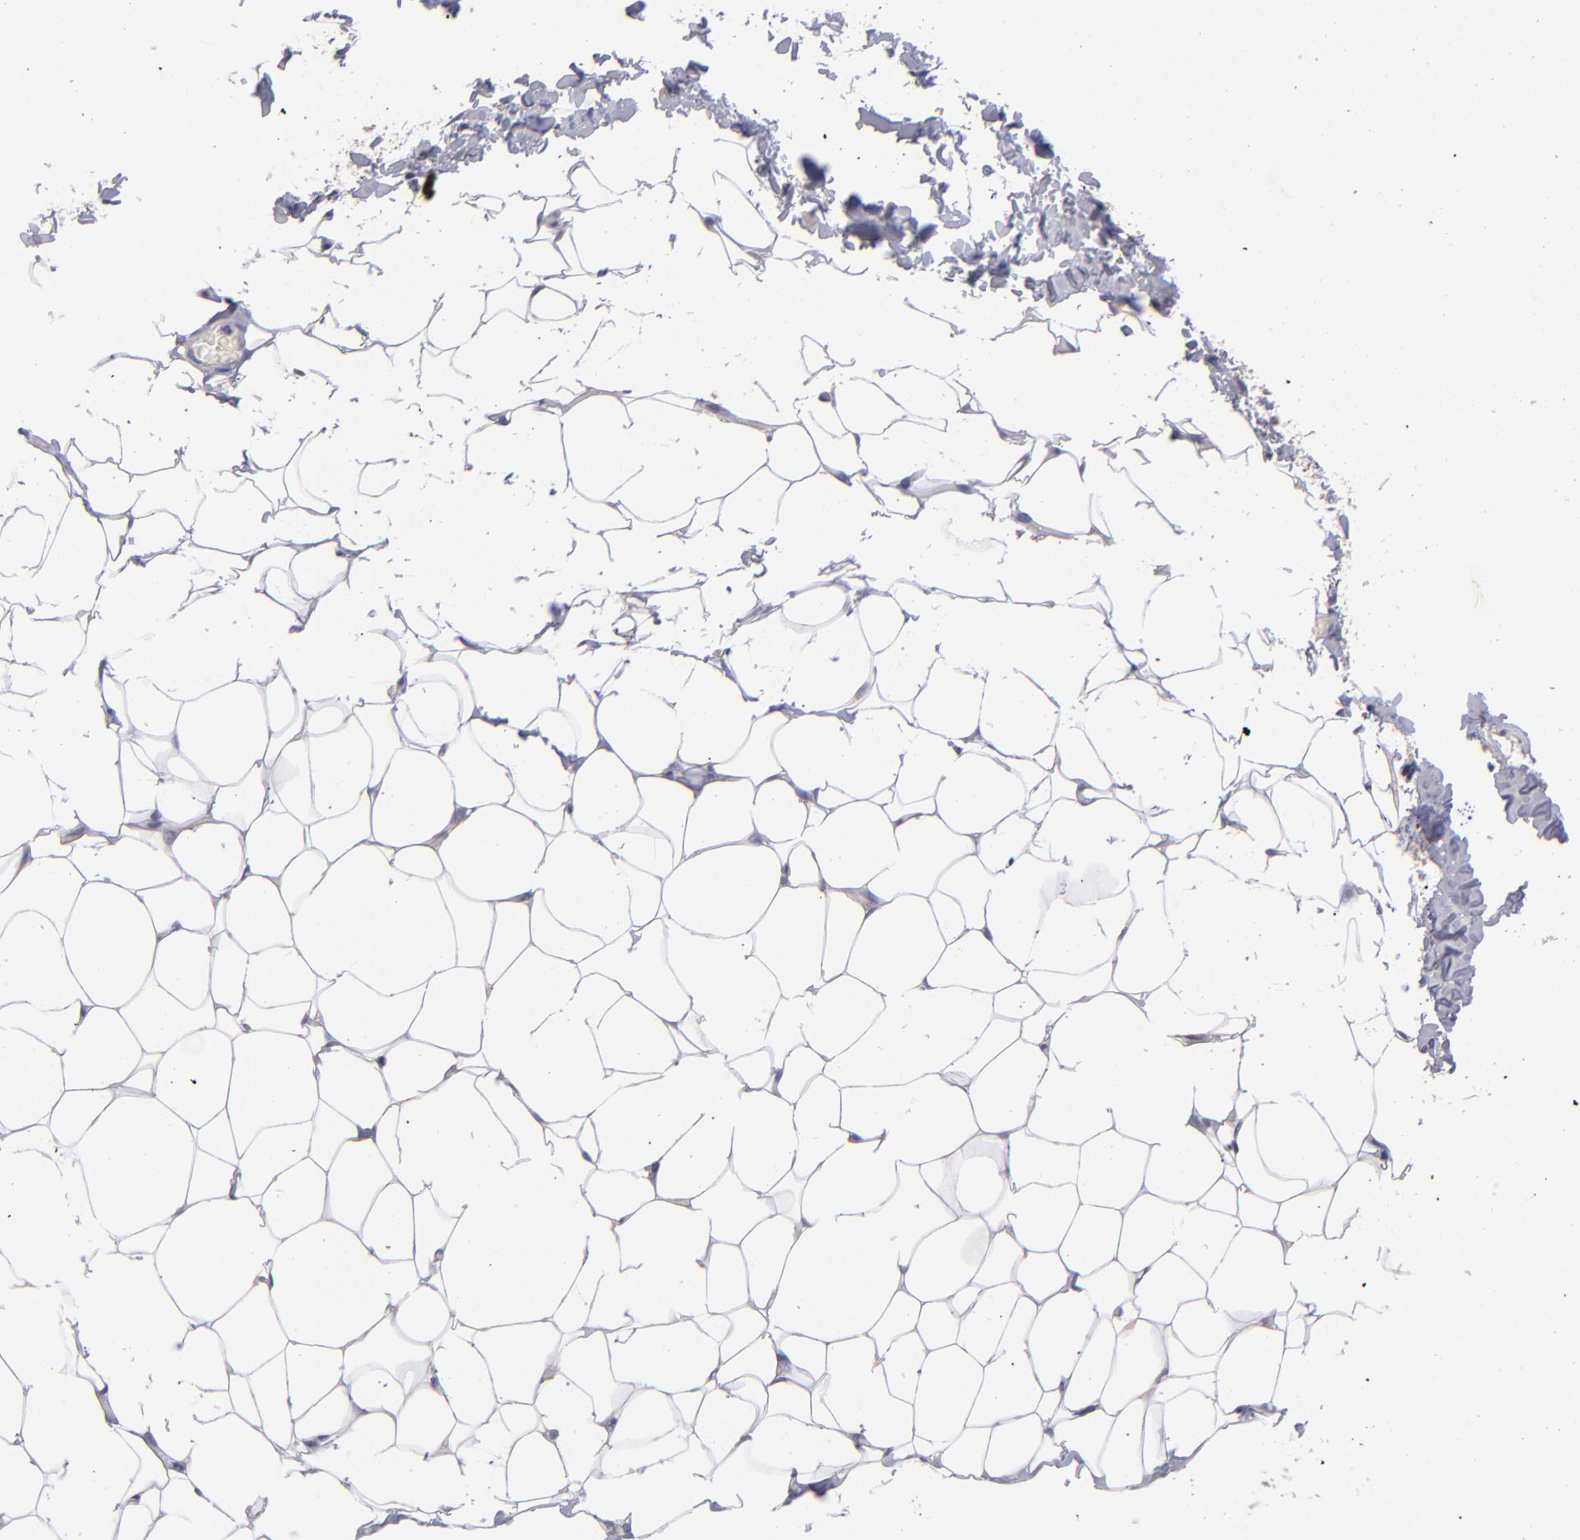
{"staining": {"intensity": "negative", "quantity": "none", "location": "none"}, "tissue": "adipose tissue", "cell_type": "Adipocytes", "image_type": "normal", "snomed": [{"axis": "morphology", "description": "Normal tissue, NOS"}, {"axis": "topography", "description": "Soft tissue"}], "caption": "This micrograph is of benign adipose tissue stained with immunohistochemistry to label a protein in brown with the nuclei are counter-stained blue. There is no staining in adipocytes.", "gene": "EIF3L", "patient": {"sex": "male", "age": 26}}